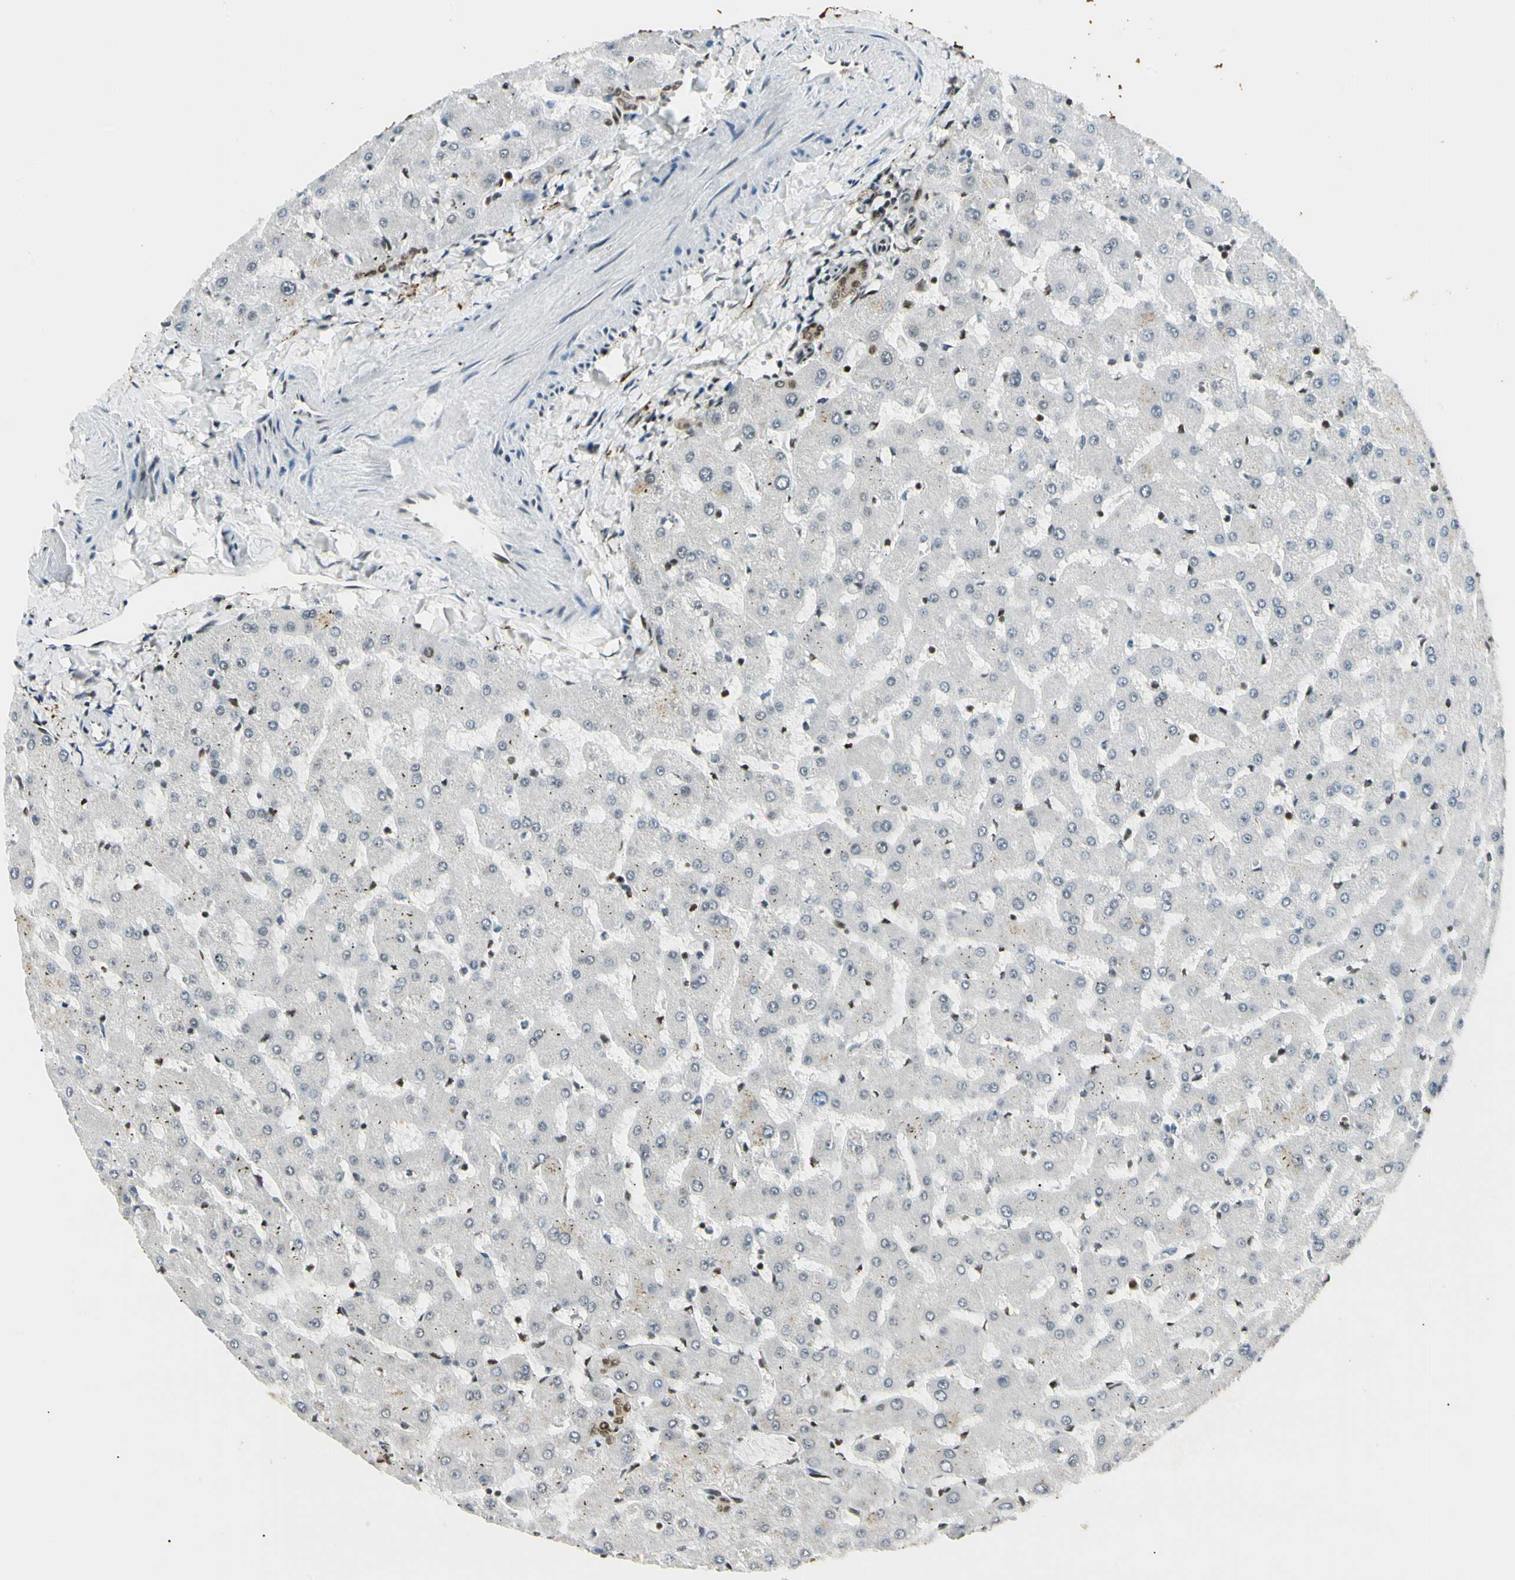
{"staining": {"intensity": "strong", "quantity": ">75%", "location": "nuclear"}, "tissue": "liver", "cell_type": "Cholangiocytes", "image_type": "normal", "snomed": [{"axis": "morphology", "description": "Normal tissue, NOS"}, {"axis": "topography", "description": "Liver"}], "caption": "A brown stain shows strong nuclear expression of a protein in cholangiocytes of benign human liver.", "gene": "FUS", "patient": {"sex": "female", "age": 63}}